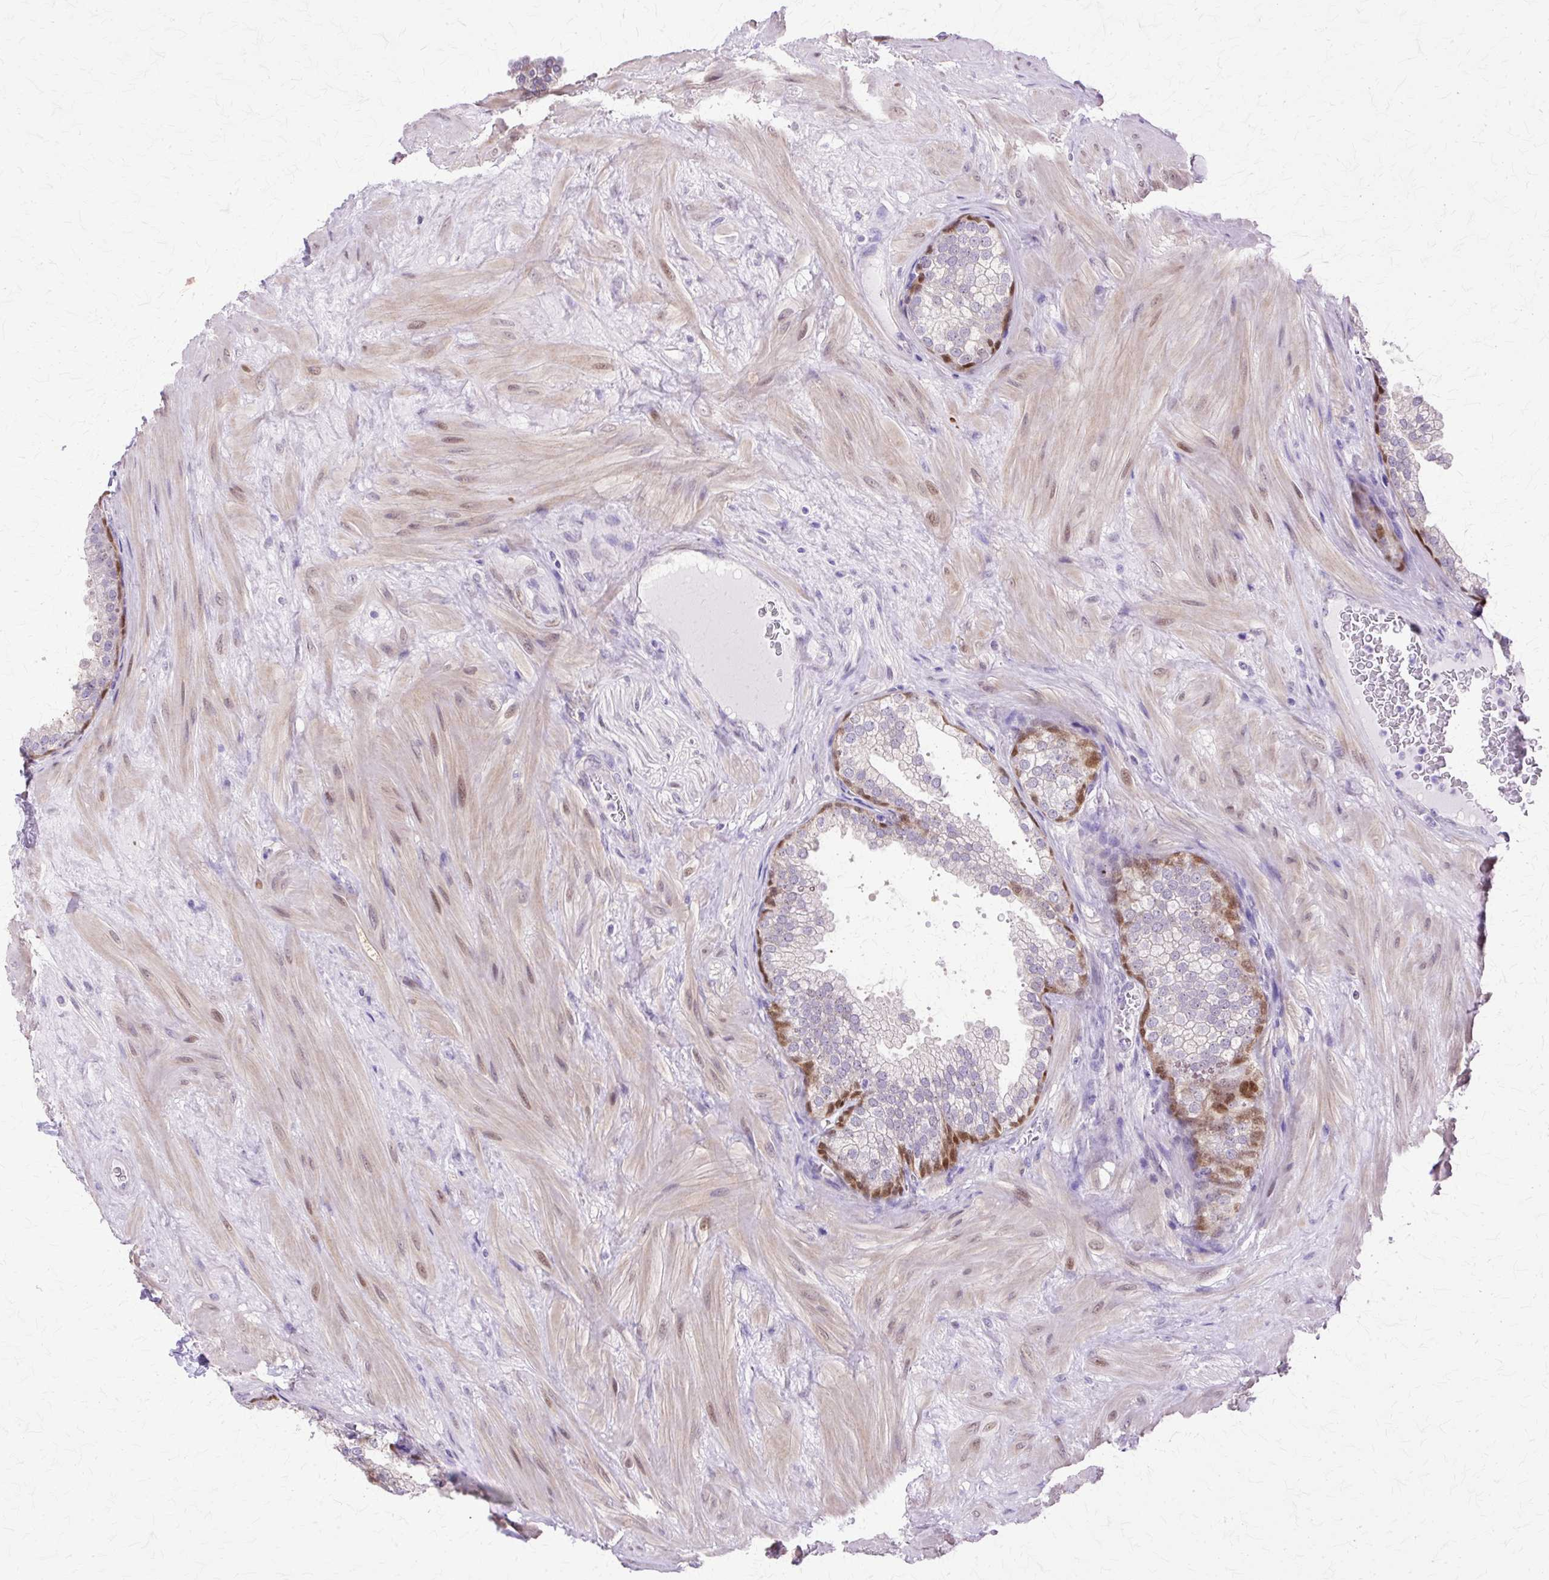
{"staining": {"intensity": "strong", "quantity": "<25%", "location": "nuclear"}, "tissue": "prostate", "cell_type": "Glandular cells", "image_type": "normal", "snomed": [{"axis": "morphology", "description": "Normal tissue, NOS"}, {"axis": "topography", "description": "Prostate"}], "caption": "IHC of unremarkable prostate demonstrates medium levels of strong nuclear expression in about <25% of glandular cells.", "gene": "HSPA1A", "patient": {"sex": "male", "age": 37}}